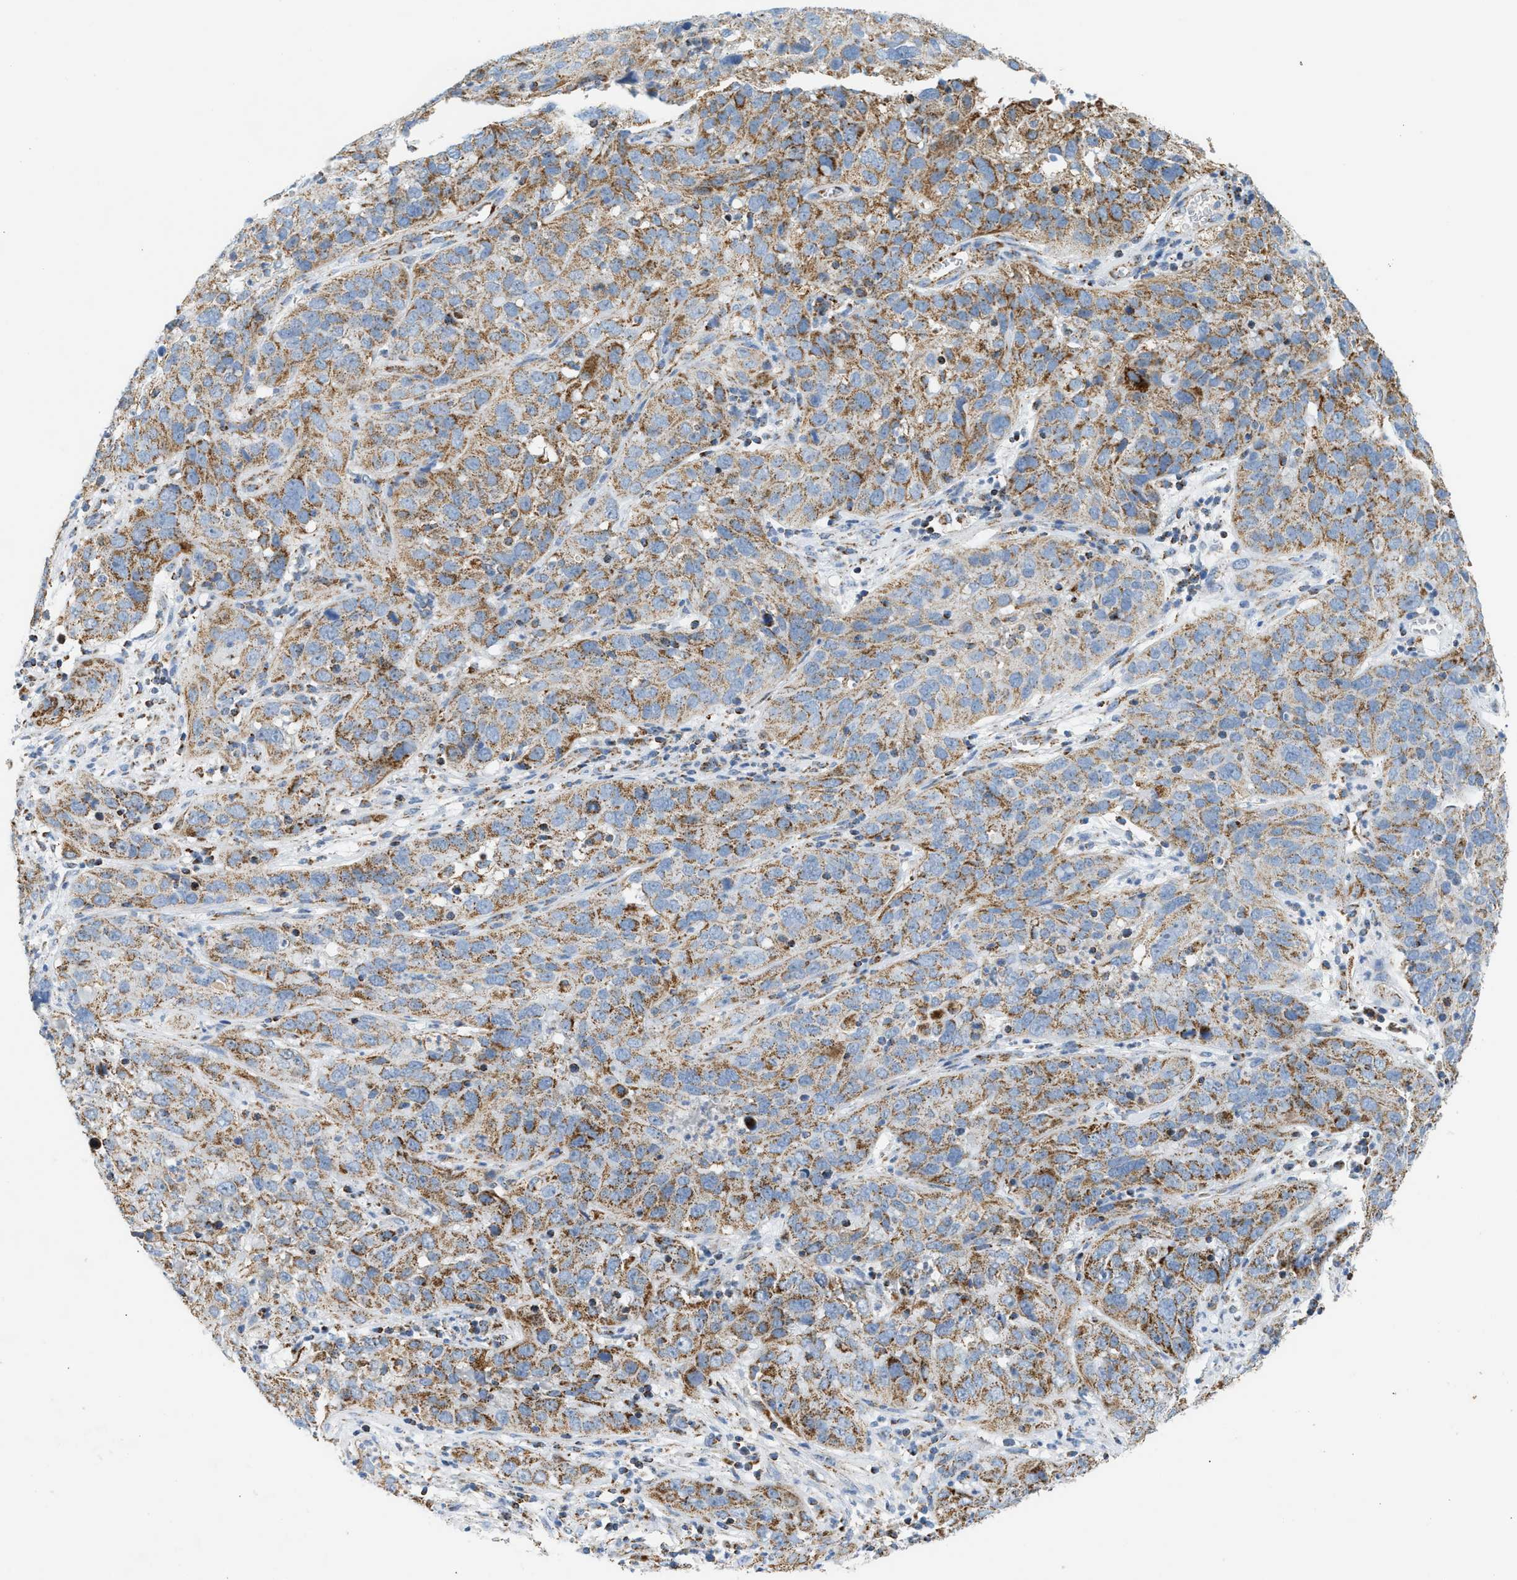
{"staining": {"intensity": "moderate", "quantity": ">75%", "location": "cytoplasmic/membranous"}, "tissue": "cervical cancer", "cell_type": "Tumor cells", "image_type": "cancer", "snomed": [{"axis": "morphology", "description": "Squamous cell carcinoma, NOS"}, {"axis": "topography", "description": "Cervix"}], "caption": "A brown stain highlights moderate cytoplasmic/membranous expression of a protein in squamous cell carcinoma (cervical) tumor cells.", "gene": "OGDH", "patient": {"sex": "female", "age": 32}}